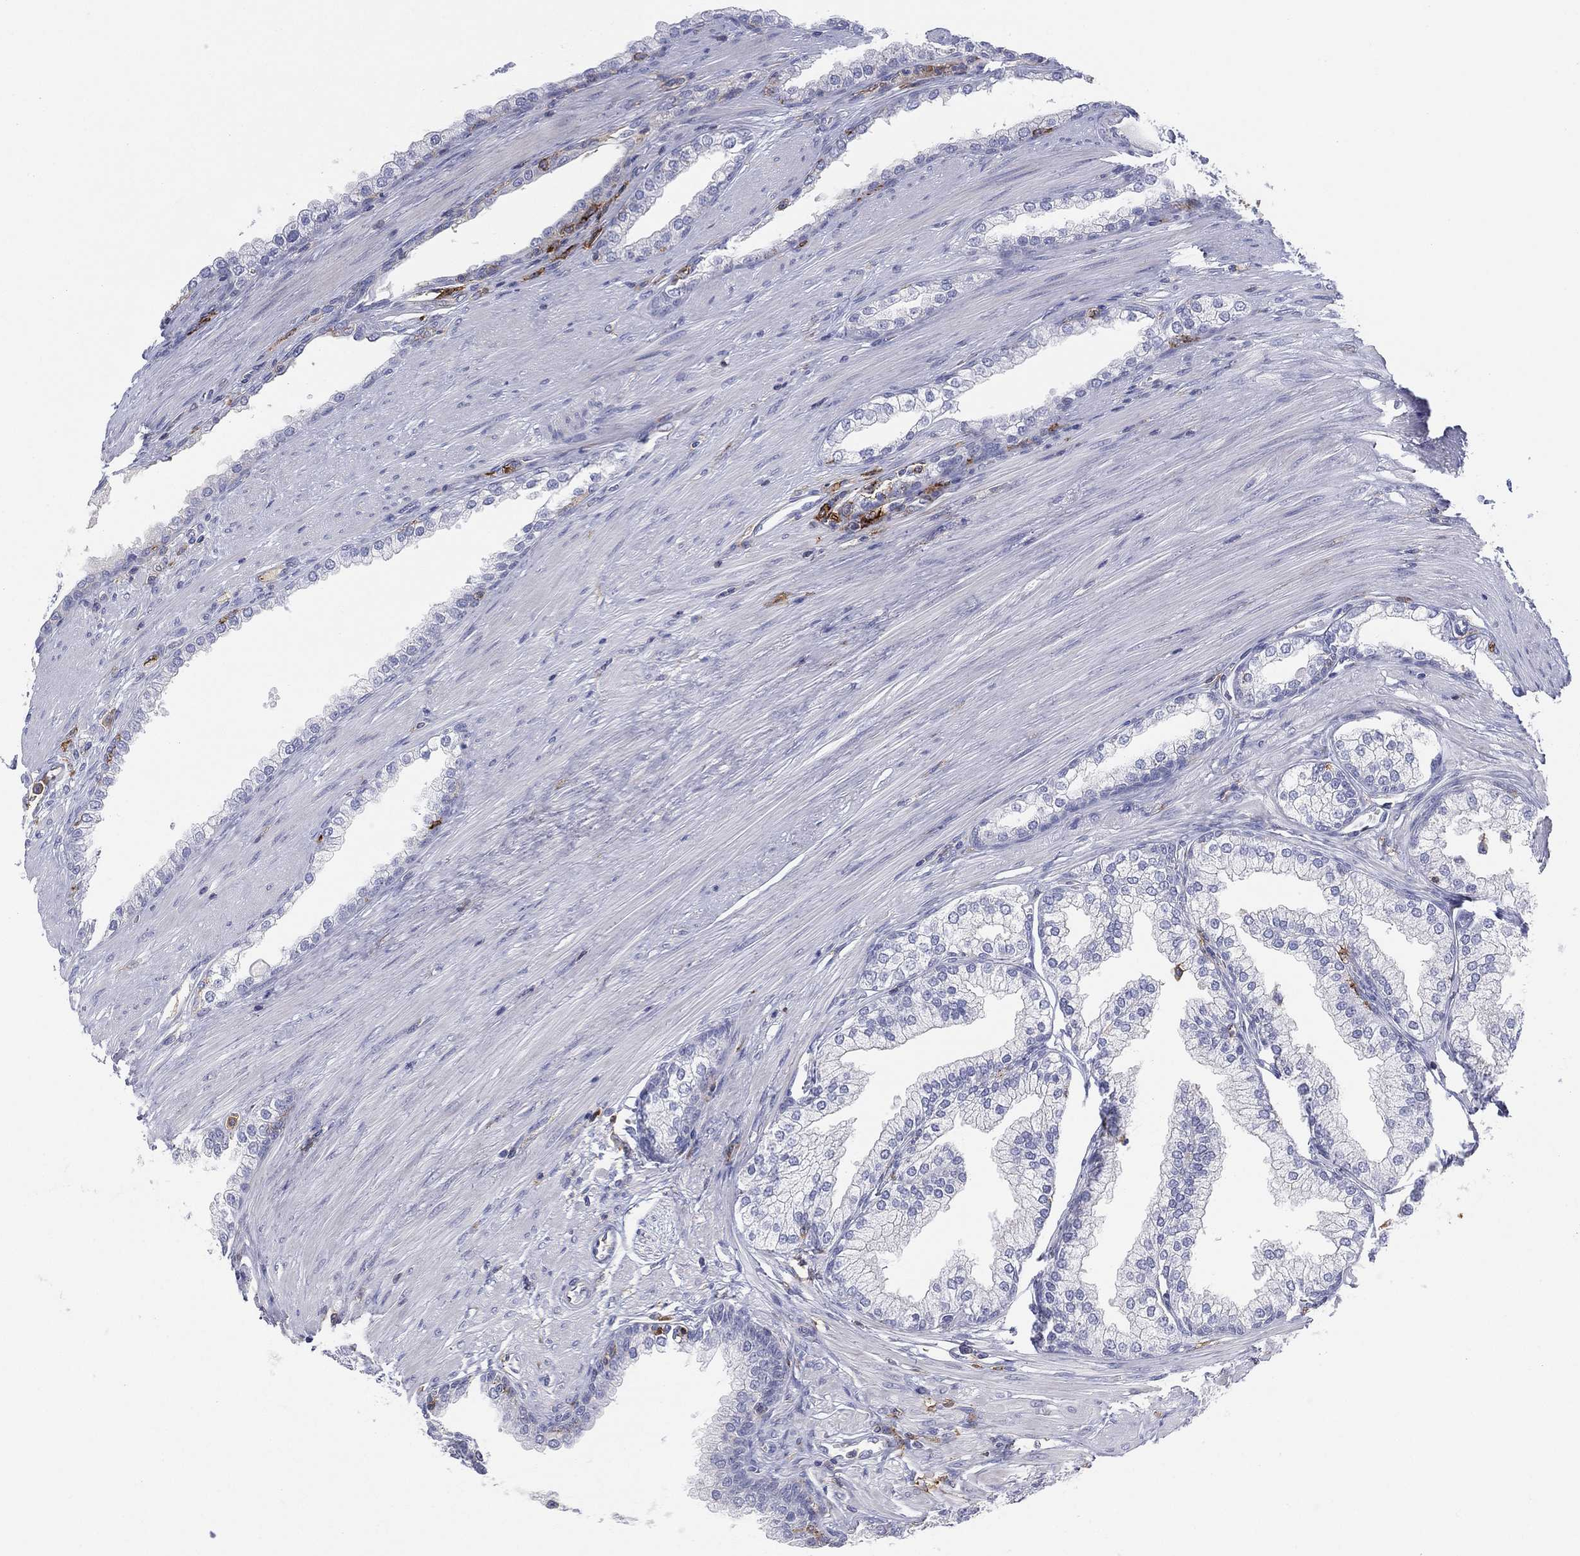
{"staining": {"intensity": "negative", "quantity": "none", "location": "none"}, "tissue": "prostate cancer", "cell_type": "Tumor cells", "image_type": "cancer", "snomed": [{"axis": "morphology", "description": "Adenocarcinoma, NOS"}, {"axis": "topography", "description": "Prostate"}], "caption": "Immunohistochemistry (IHC) image of human prostate cancer stained for a protein (brown), which shows no expression in tumor cells.", "gene": "SELPLG", "patient": {"sex": "male", "age": 67}}